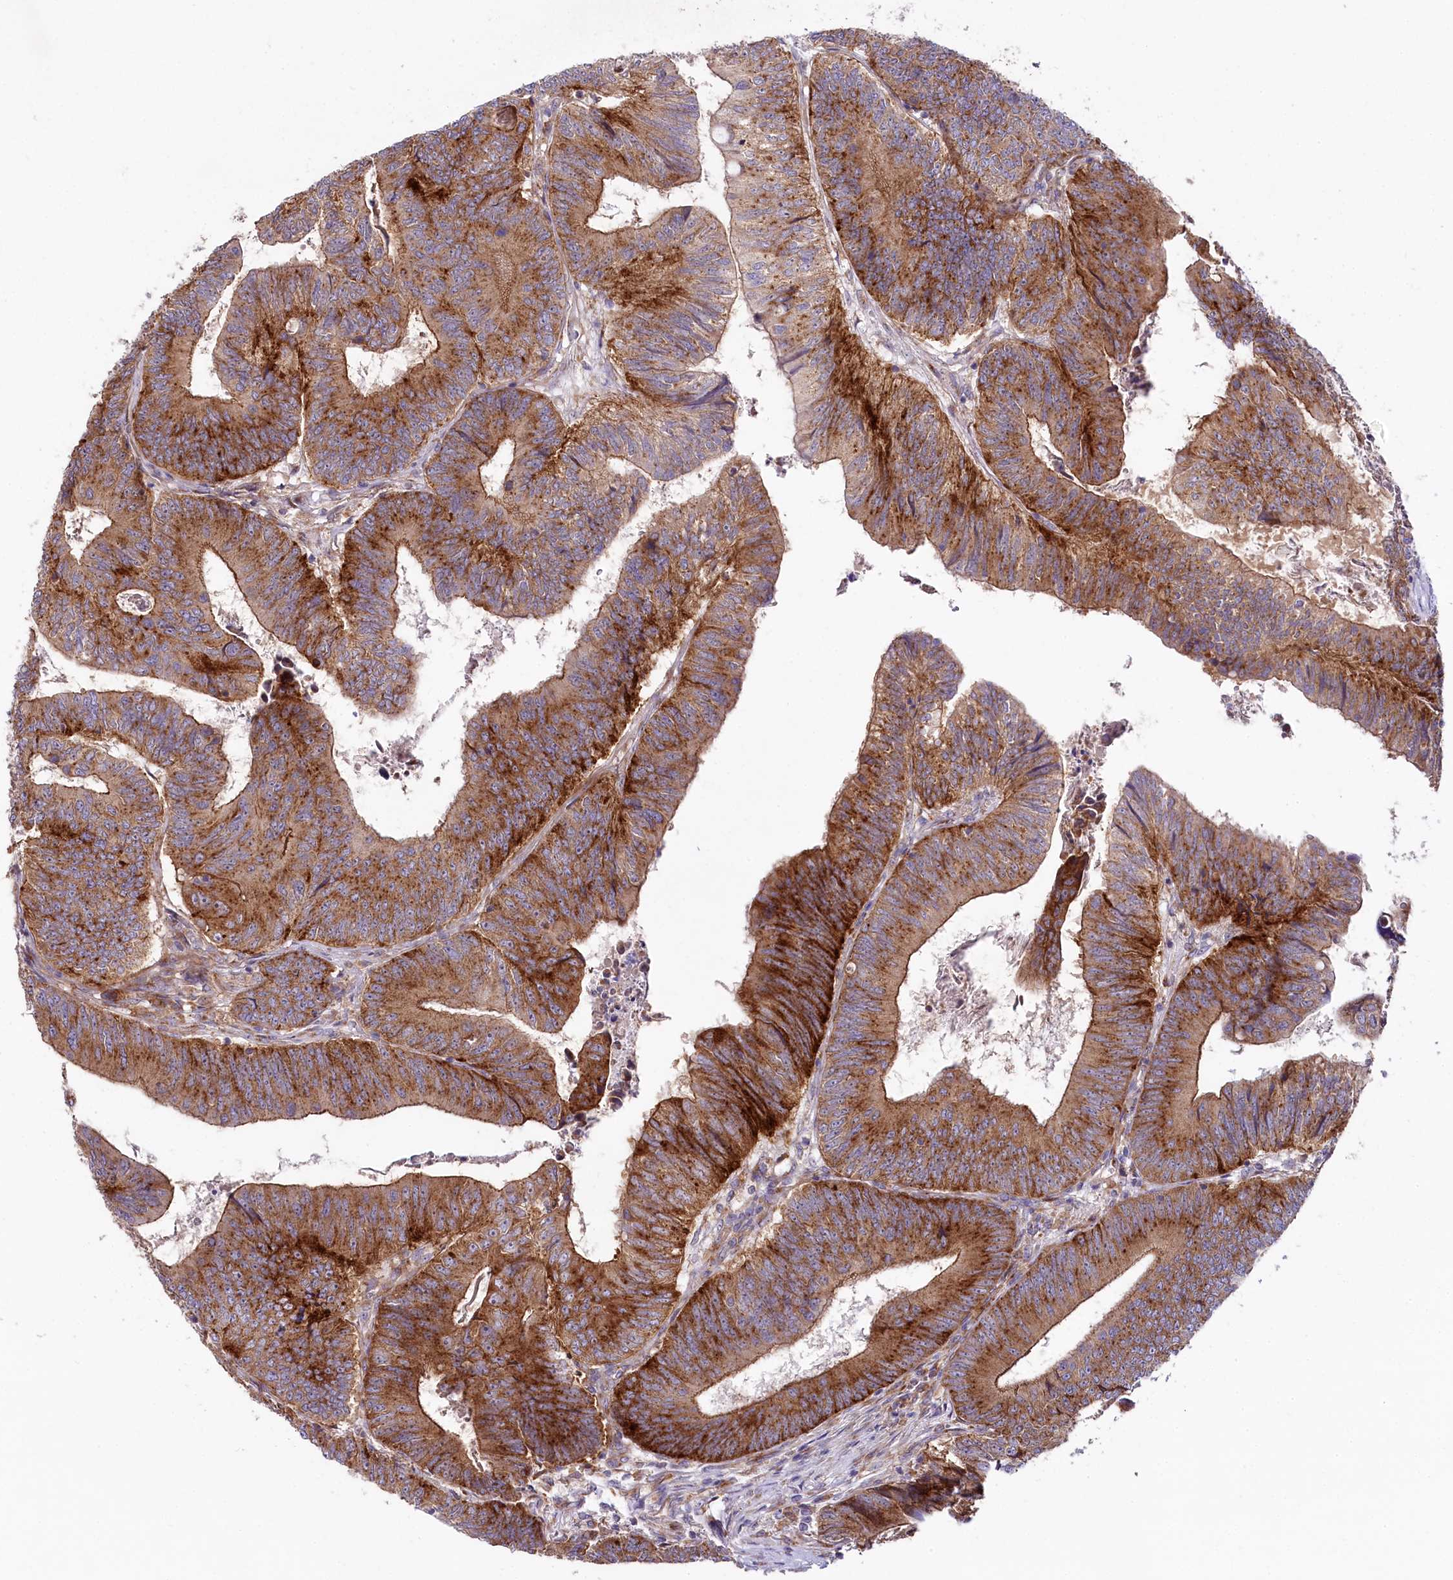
{"staining": {"intensity": "strong", "quantity": ">75%", "location": "cytoplasmic/membranous"}, "tissue": "colorectal cancer", "cell_type": "Tumor cells", "image_type": "cancer", "snomed": [{"axis": "morphology", "description": "Adenocarcinoma, NOS"}, {"axis": "topography", "description": "Colon"}], "caption": "Immunohistochemistry staining of colorectal cancer (adenocarcinoma), which exhibits high levels of strong cytoplasmic/membranous staining in about >75% of tumor cells indicating strong cytoplasmic/membranous protein positivity. The staining was performed using DAB (3,3'-diaminobenzidine) (brown) for protein detection and nuclei were counterstained in hematoxylin (blue).", "gene": "STX6", "patient": {"sex": "female", "age": 67}}